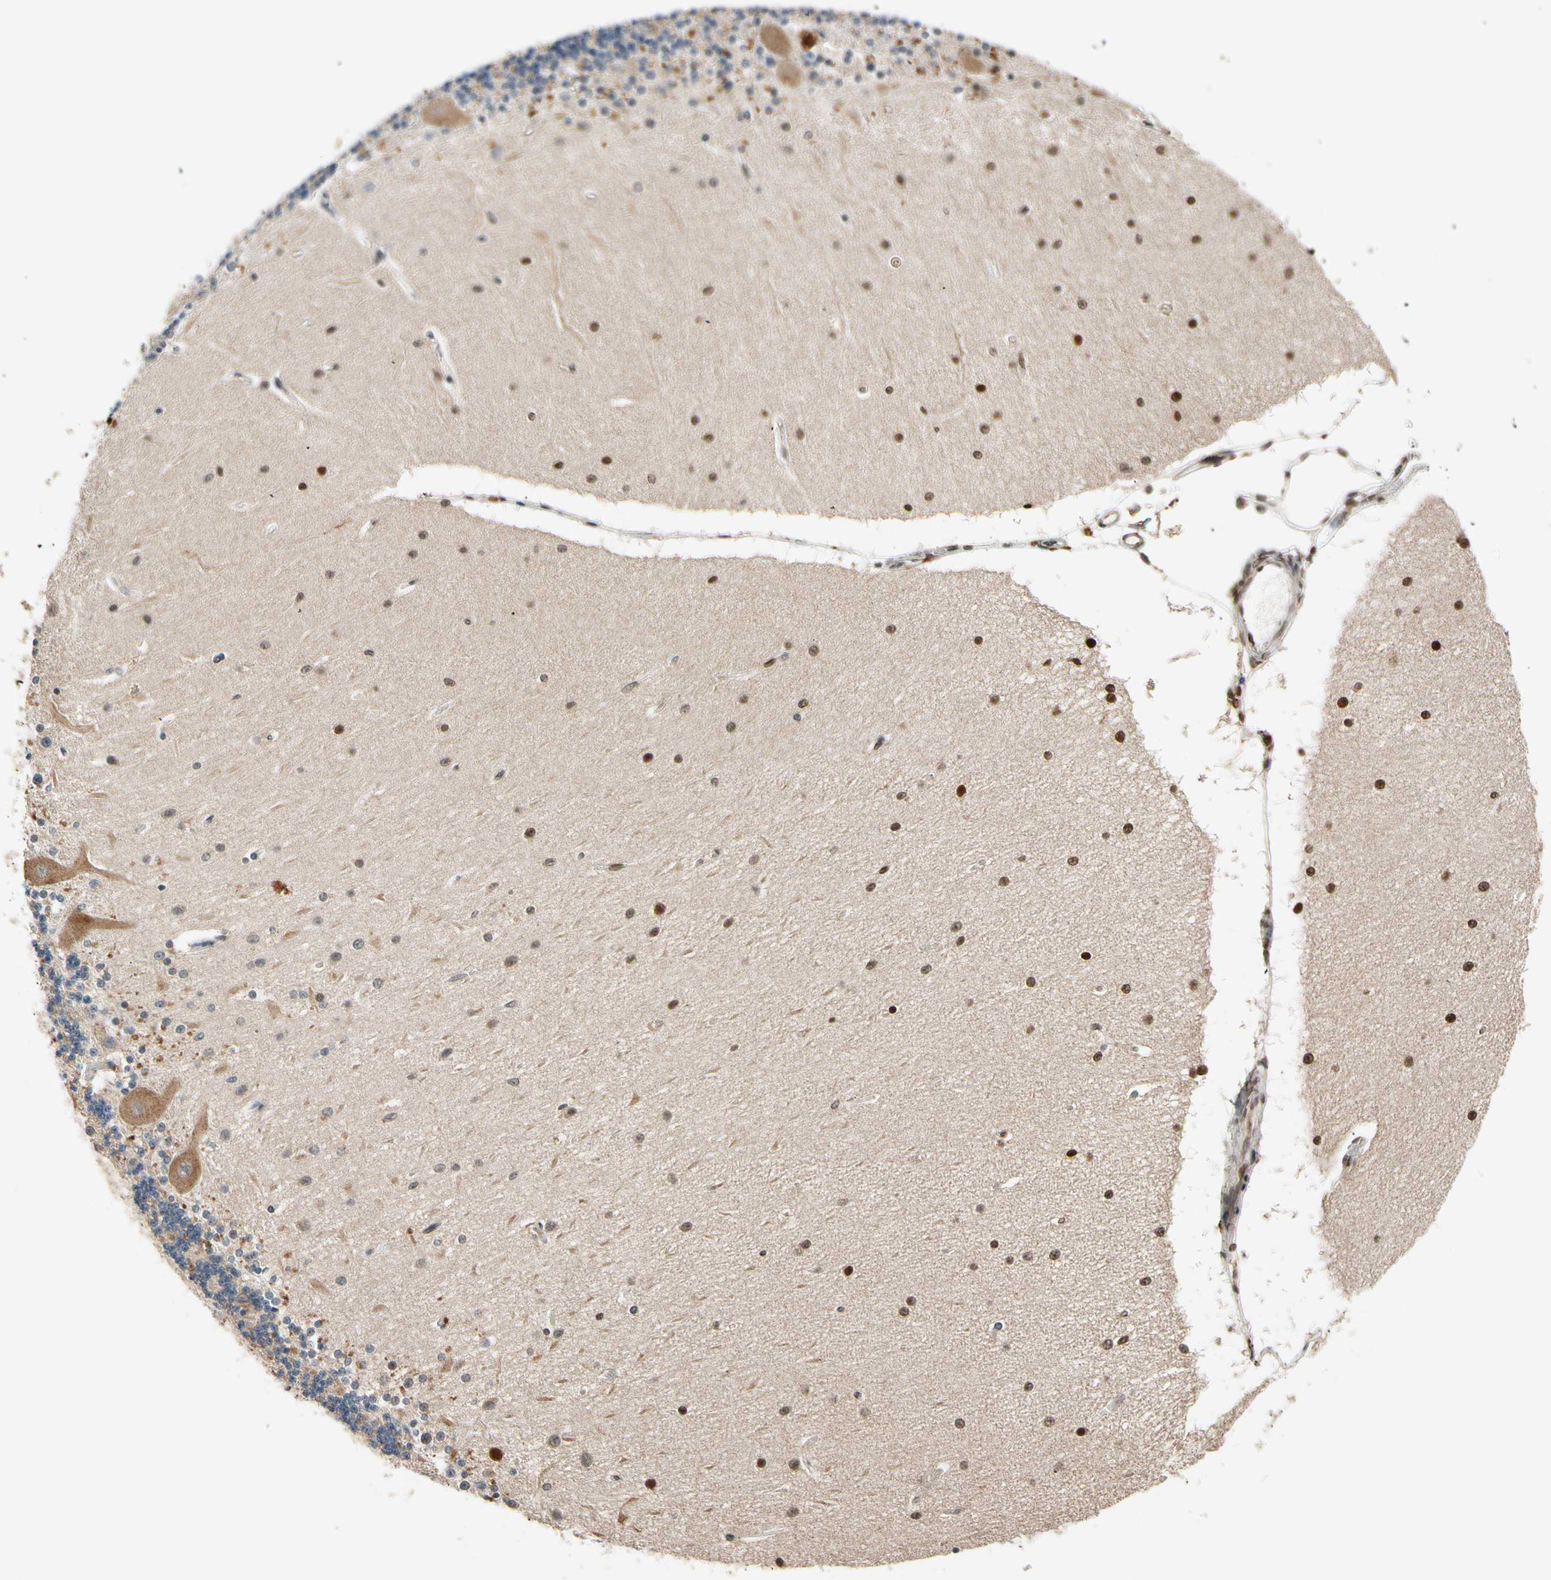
{"staining": {"intensity": "negative", "quantity": "none", "location": "none"}, "tissue": "cerebellum", "cell_type": "Cells in granular layer", "image_type": "normal", "snomed": [{"axis": "morphology", "description": "Normal tissue, NOS"}, {"axis": "topography", "description": "Cerebellum"}], "caption": "Immunohistochemical staining of normal cerebellum exhibits no significant expression in cells in granular layer. The staining is performed using DAB (3,3'-diaminobenzidine) brown chromogen with nuclei counter-stained in using hematoxylin.", "gene": "SLC27A6", "patient": {"sex": "female", "age": 54}}